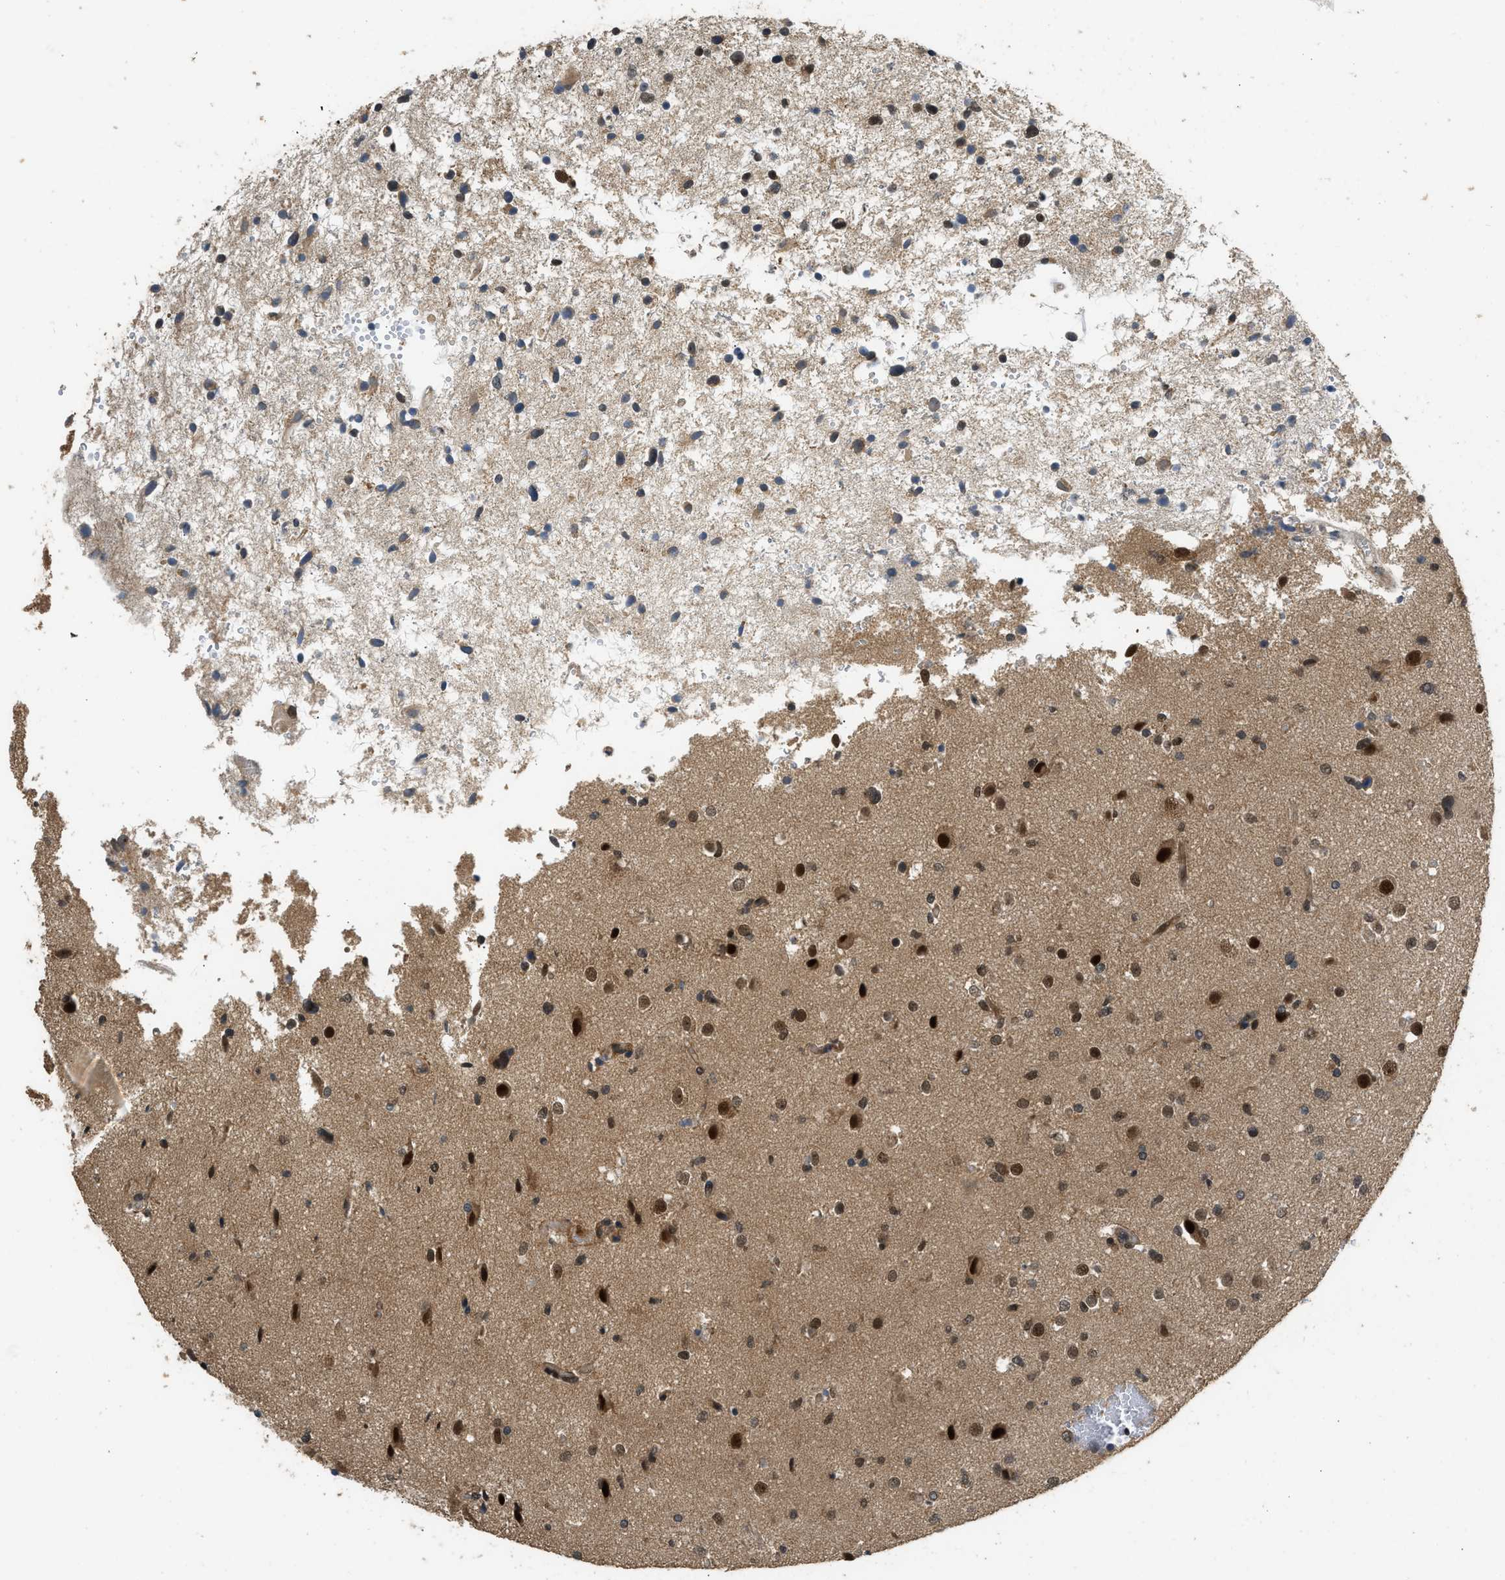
{"staining": {"intensity": "strong", "quantity": ">75%", "location": "nuclear"}, "tissue": "glioma", "cell_type": "Tumor cells", "image_type": "cancer", "snomed": [{"axis": "morphology", "description": "Glioma, malignant, High grade"}, {"axis": "topography", "description": "Brain"}], "caption": "IHC staining of malignant glioma (high-grade), which reveals high levels of strong nuclear expression in approximately >75% of tumor cells indicating strong nuclear protein positivity. The staining was performed using DAB (3,3'-diaminobenzidine) (brown) for protein detection and nuclei were counterstained in hematoxylin (blue).", "gene": "GET1", "patient": {"sex": "male", "age": 33}}